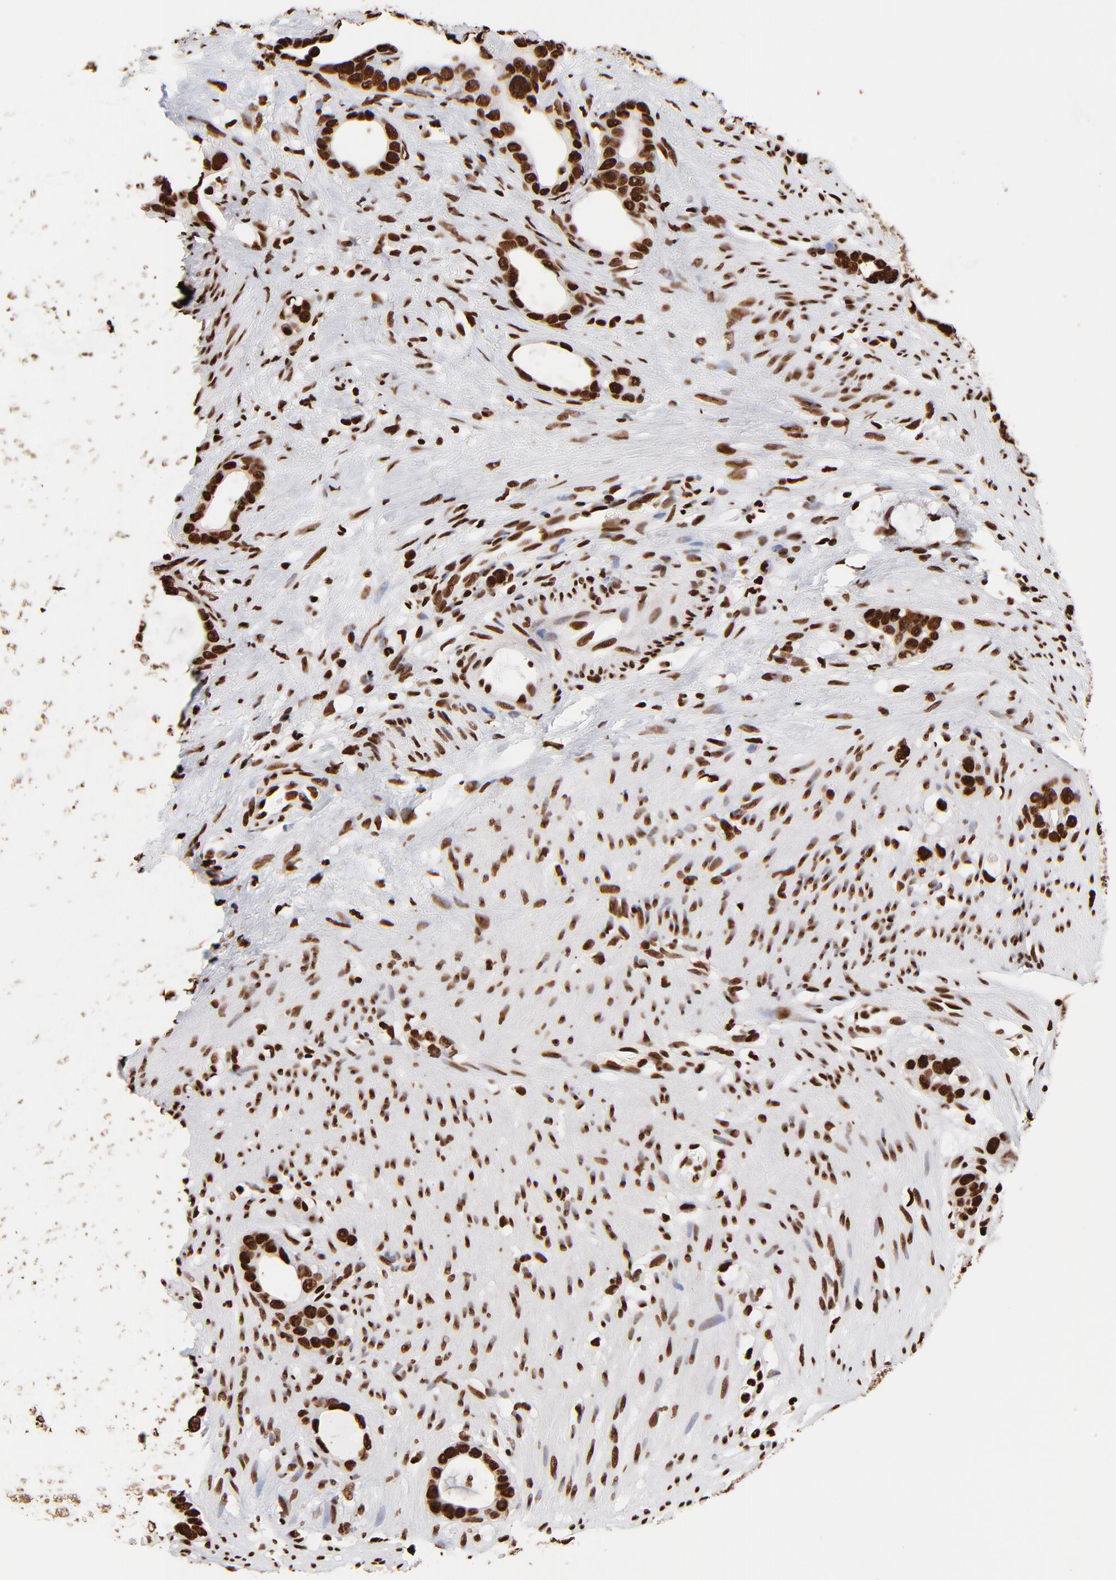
{"staining": {"intensity": "strong", "quantity": ">75%", "location": "nuclear"}, "tissue": "stomach cancer", "cell_type": "Tumor cells", "image_type": "cancer", "snomed": [{"axis": "morphology", "description": "Adenocarcinoma, NOS"}, {"axis": "topography", "description": "Stomach"}], "caption": "IHC micrograph of human stomach cancer stained for a protein (brown), which reveals high levels of strong nuclear staining in about >75% of tumor cells.", "gene": "ZNF544", "patient": {"sex": "female", "age": 75}}